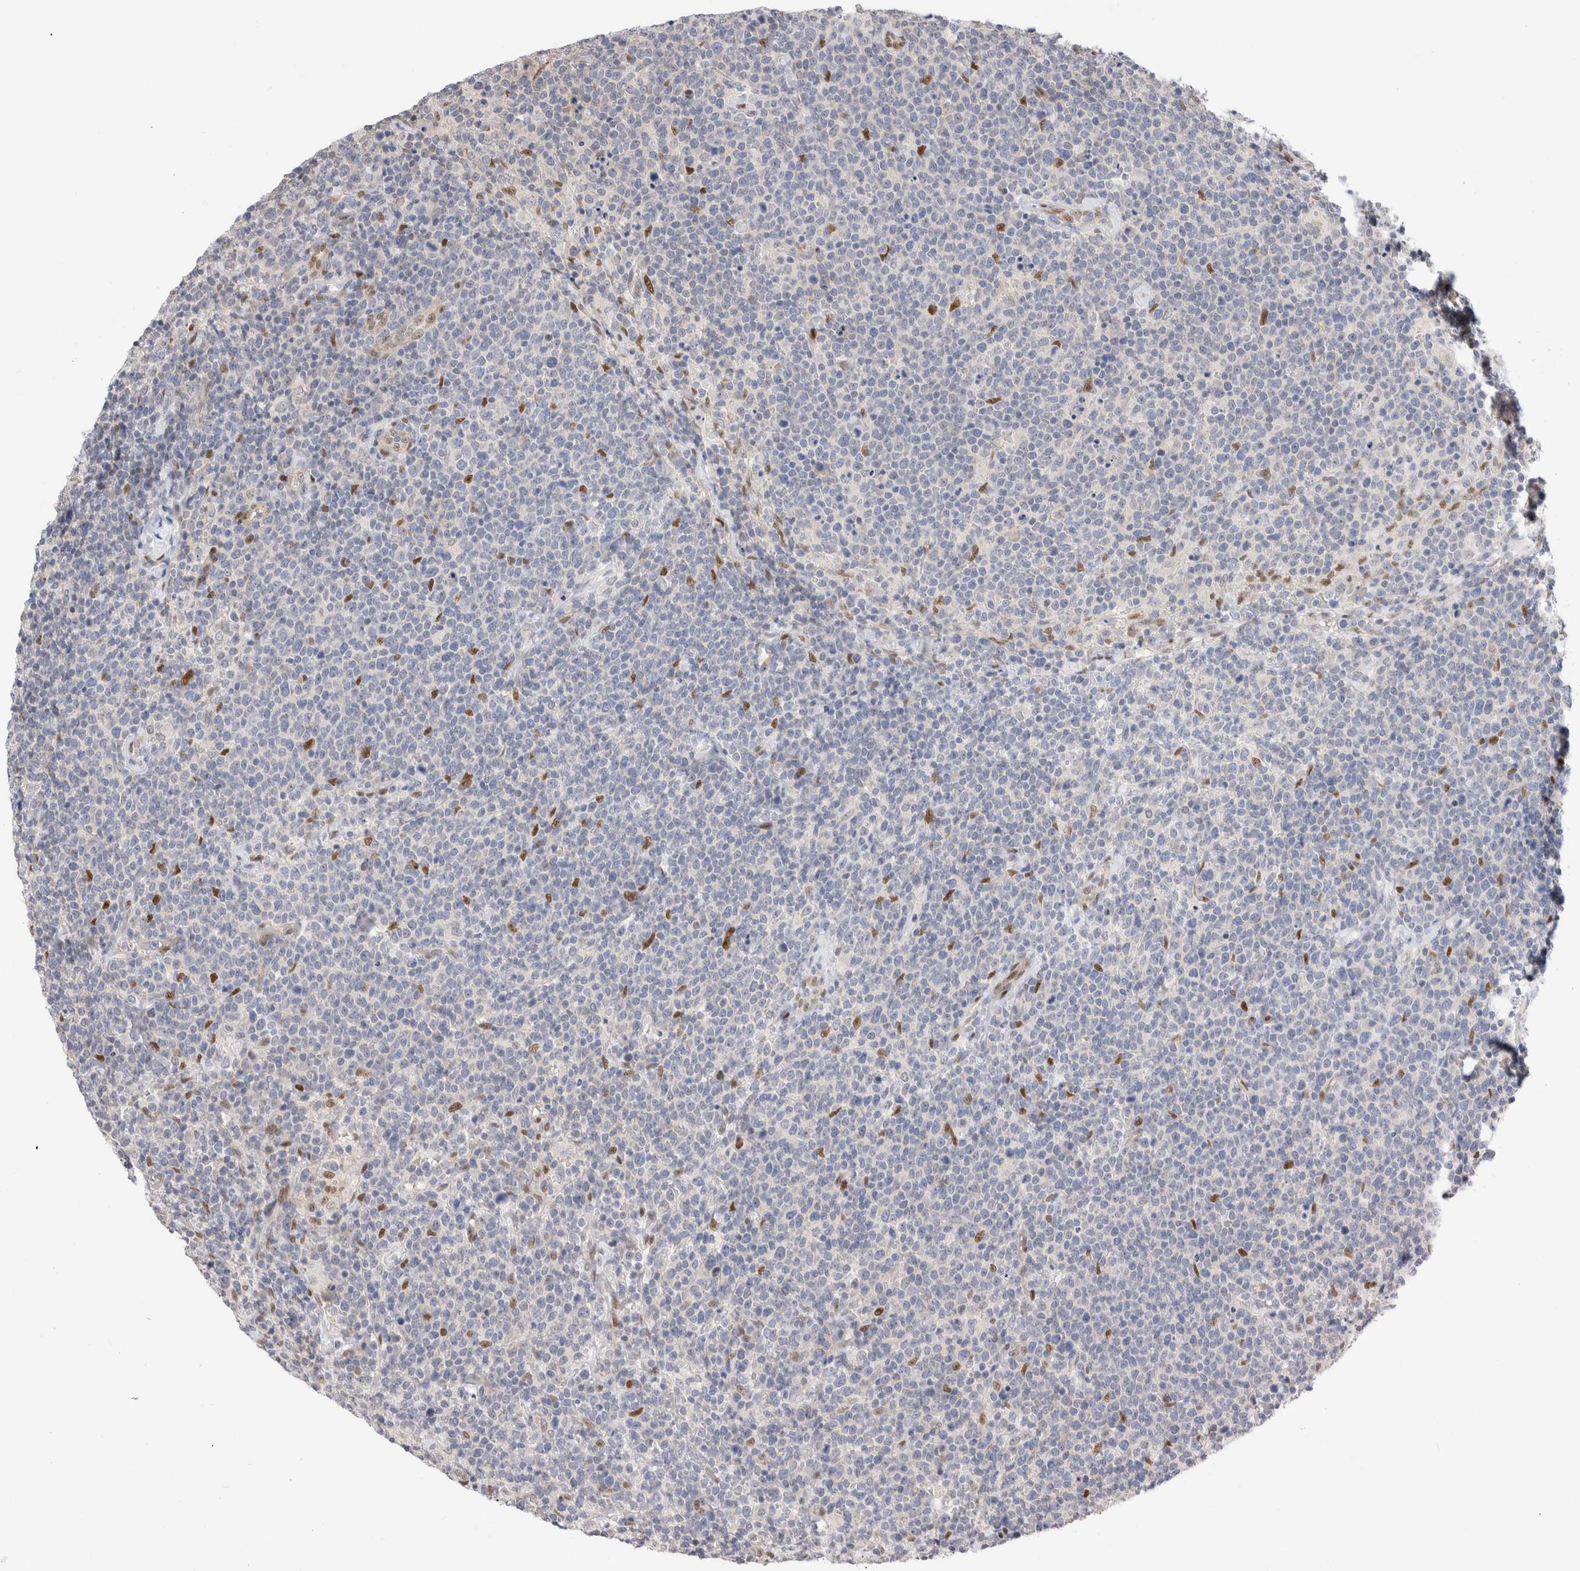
{"staining": {"intensity": "negative", "quantity": "none", "location": "none"}, "tissue": "lymphoma", "cell_type": "Tumor cells", "image_type": "cancer", "snomed": [{"axis": "morphology", "description": "Malignant lymphoma, non-Hodgkin's type, High grade"}, {"axis": "topography", "description": "Lymph node"}], "caption": "A photomicrograph of human lymphoma is negative for staining in tumor cells.", "gene": "NSMAF", "patient": {"sex": "male", "age": 61}}